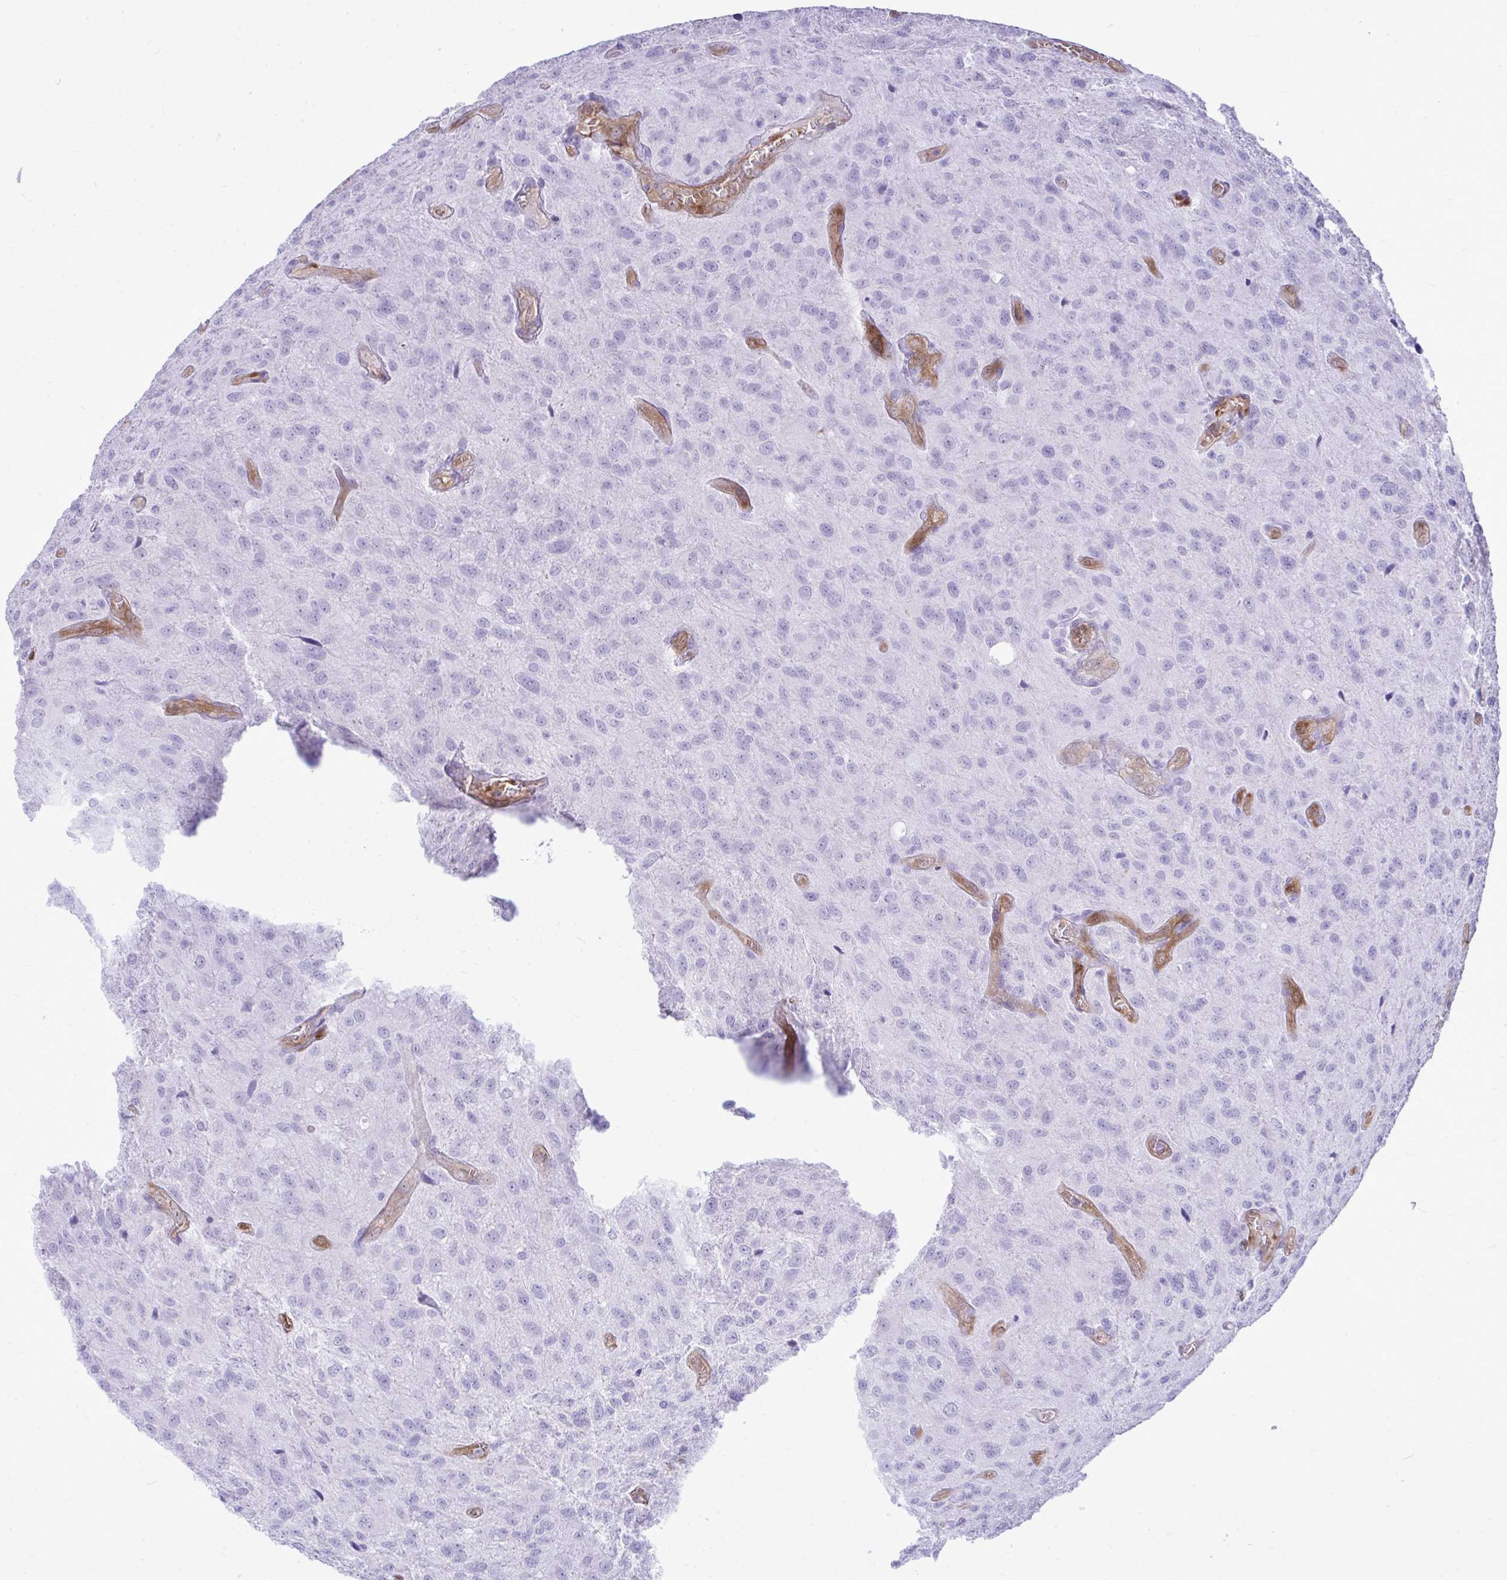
{"staining": {"intensity": "negative", "quantity": "none", "location": "none"}, "tissue": "glioma", "cell_type": "Tumor cells", "image_type": "cancer", "snomed": [{"axis": "morphology", "description": "Glioma, malignant, Low grade"}, {"axis": "topography", "description": "Brain"}], "caption": "Tumor cells are negative for protein expression in human malignant glioma (low-grade).", "gene": "LIMS2", "patient": {"sex": "male", "age": 66}}